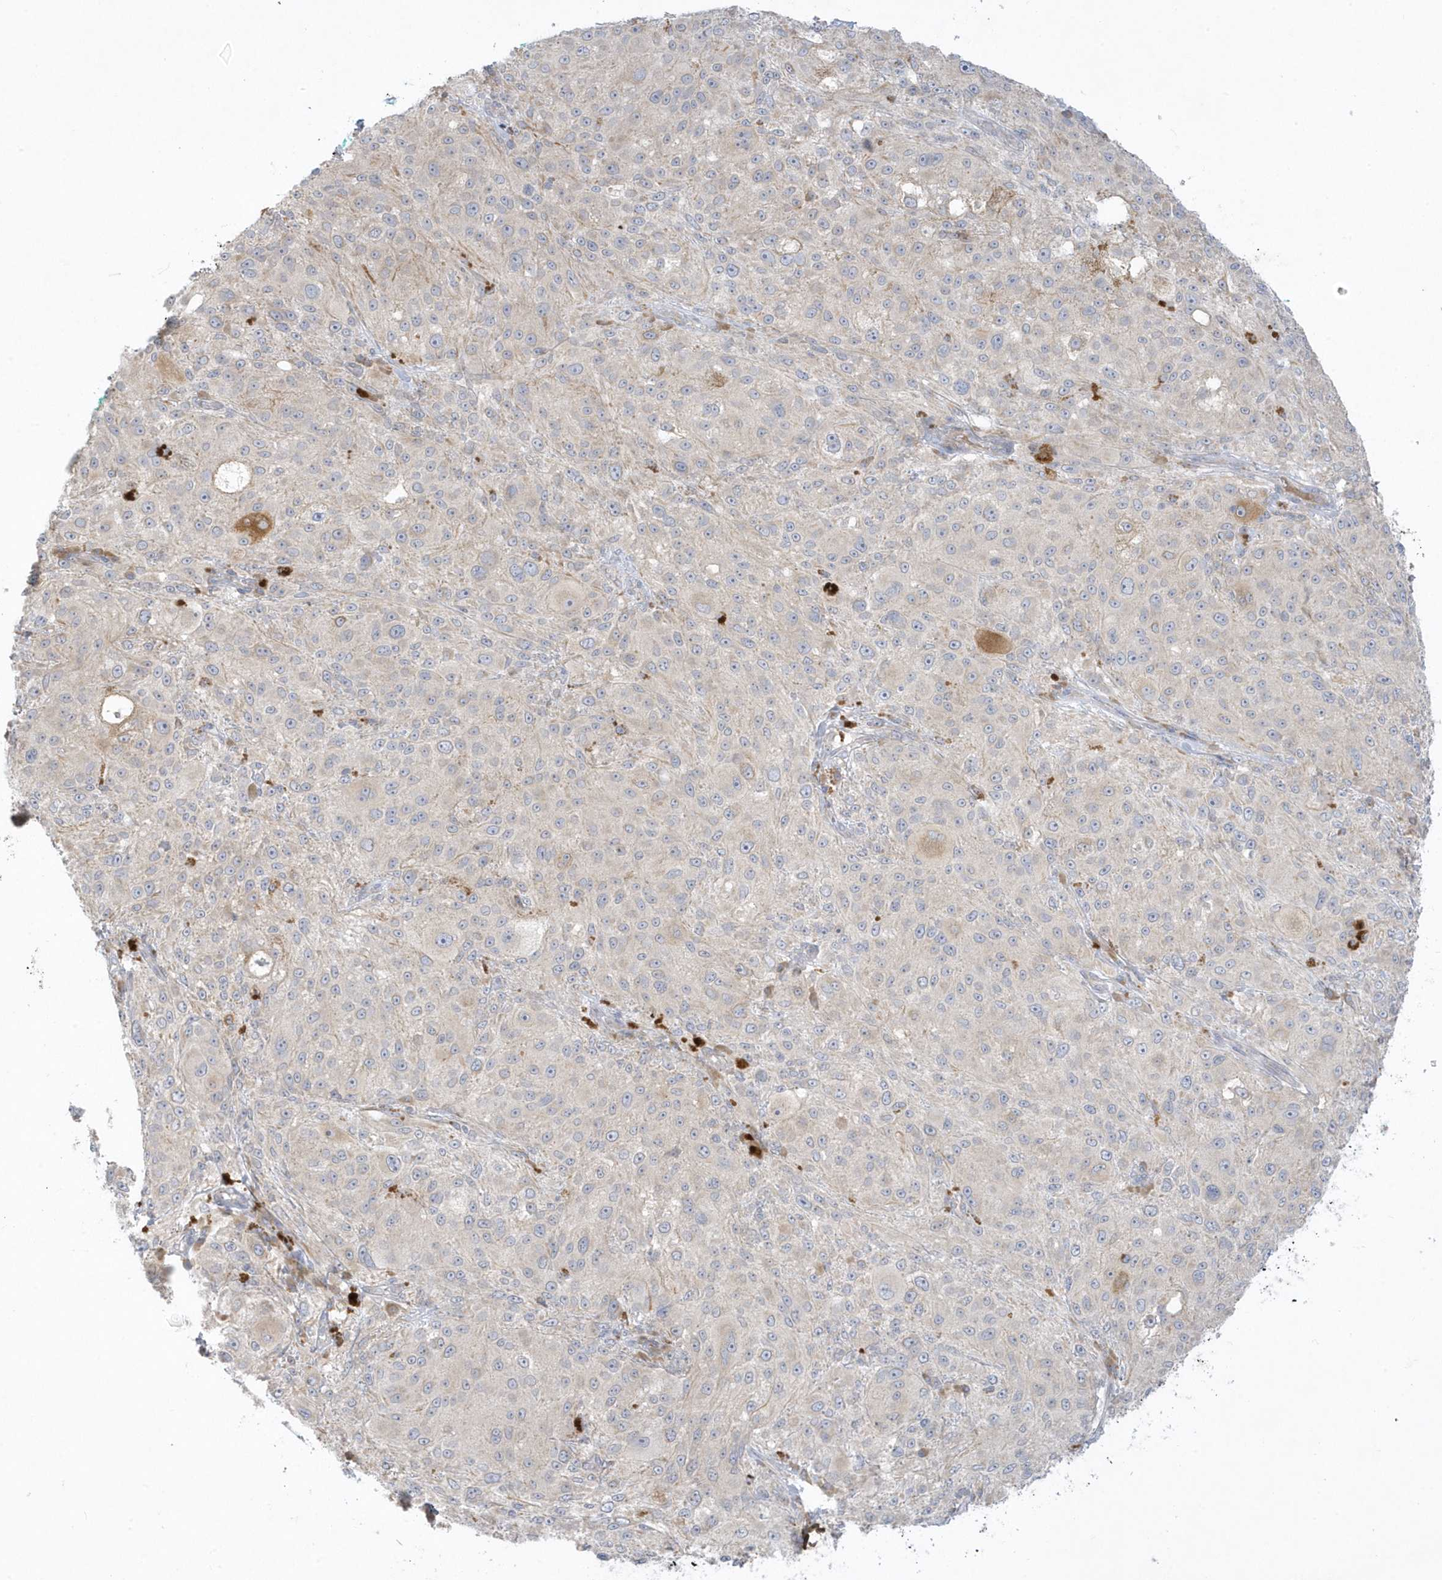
{"staining": {"intensity": "negative", "quantity": "none", "location": "none"}, "tissue": "melanoma", "cell_type": "Tumor cells", "image_type": "cancer", "snomed": [{"axis": "morphology", "description": "Necrosis, NOS"}, {"axis": "morphology", "description": "Malignant melanoma, NOS"}, {"axis": "topography", "description": "Skin"}], "caption": "DAB (3,3'-diaminobenzidine) immunohistochemical staining of human melanoma exhibits no significant positivity in tumor cells.", "gene": "THADA", "patient": {"sex": "female", "age": 87}}